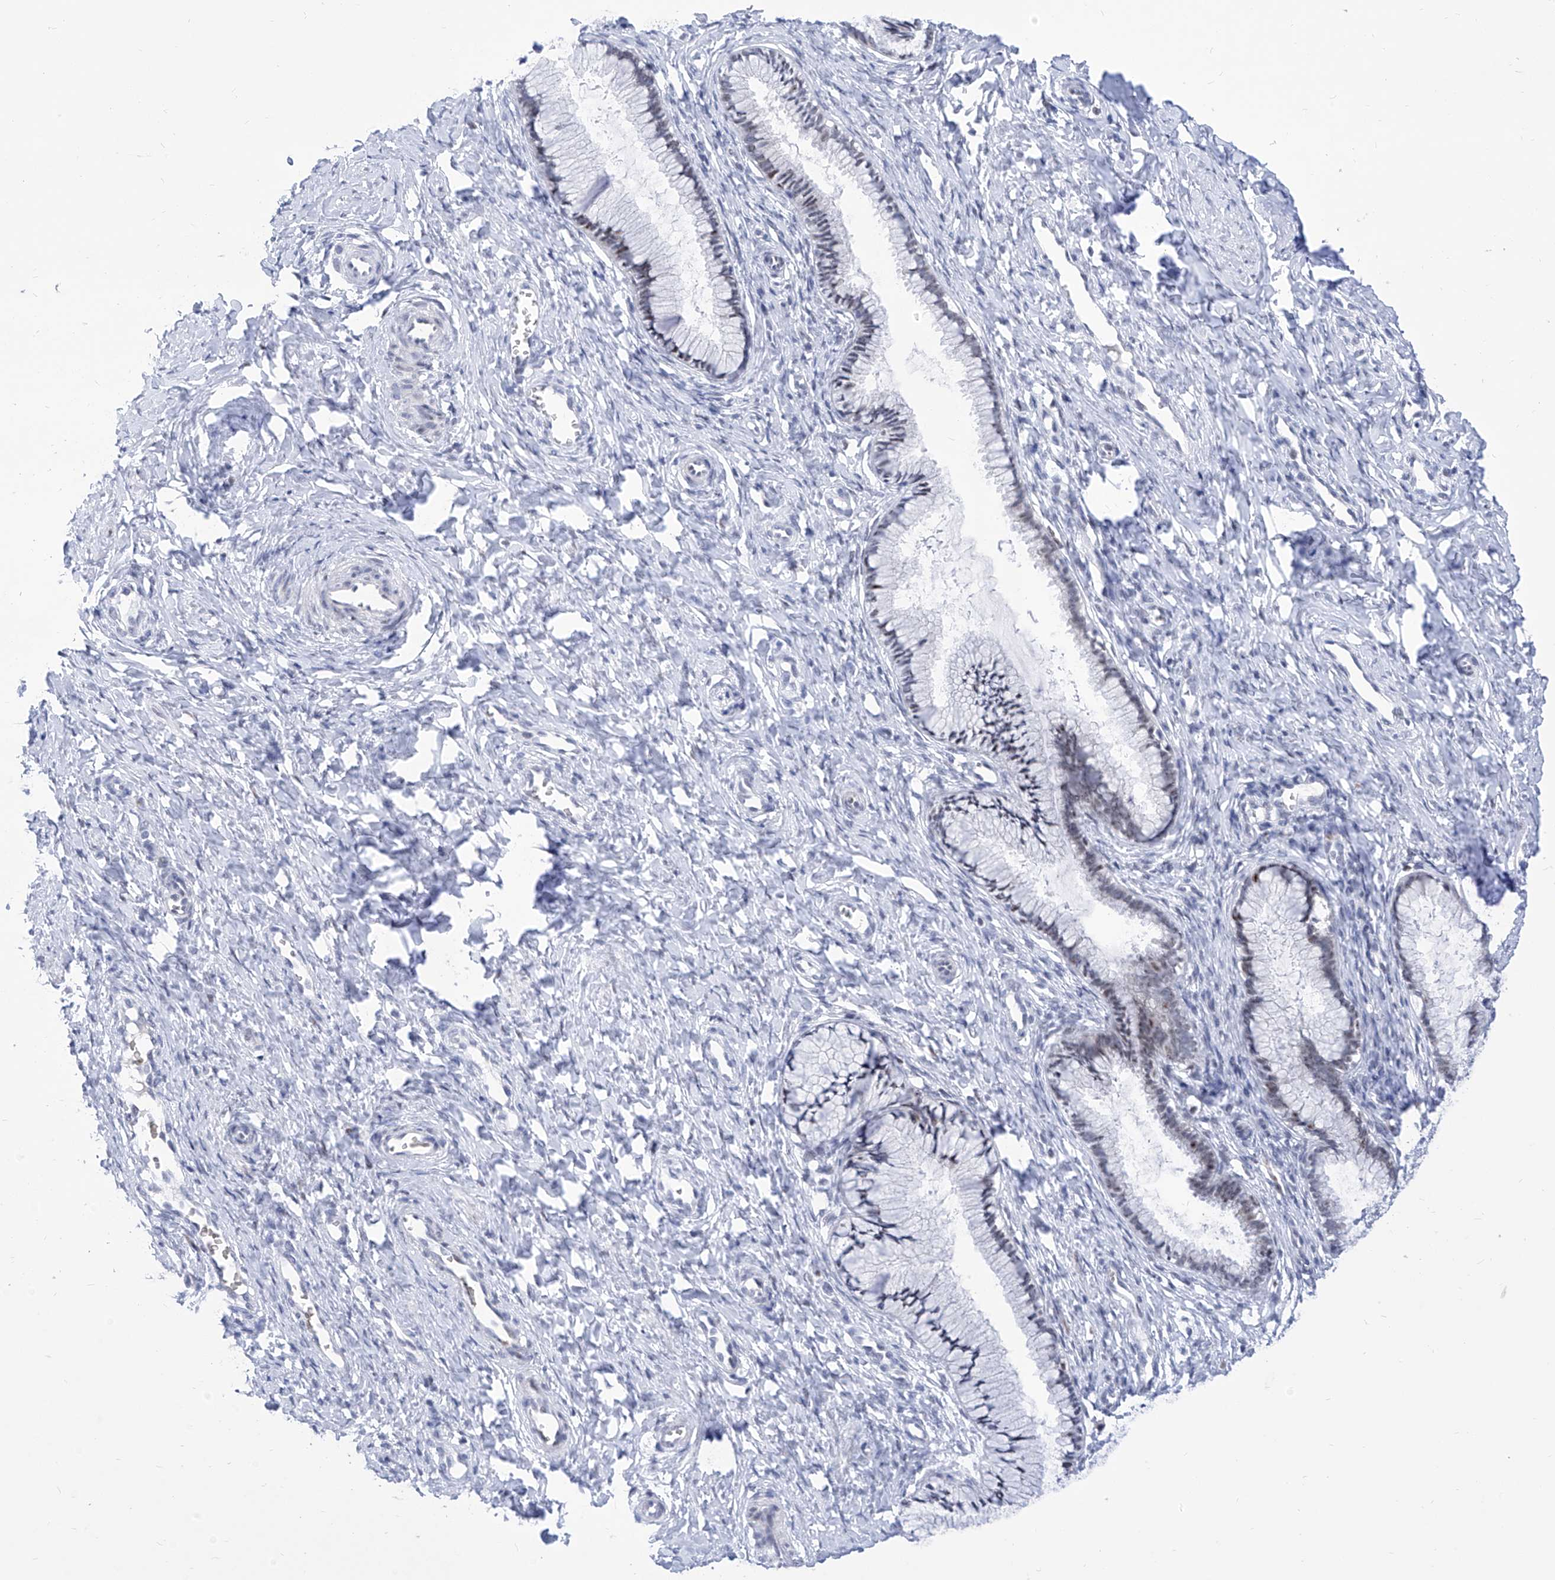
{"staining": {"intensity": "weak", "quantity": "<25%", "location": "nuclear"}, "tissue": "cervix", "cell_type": "Glandular cells", "image_type": "normal", "snomed": [{"axis": "morphology", "description": "Normal tissue, NOS"}, {"axis": "topography", "description": "Cervix"}], "caption": "Micrograph shows no protein expression in glandular cells of benign cervix. (DAB IHC visualized using brightfield microscopy, high magnification).", "gene": "SART1", "patient": {"sex": "female", "age": 27}}